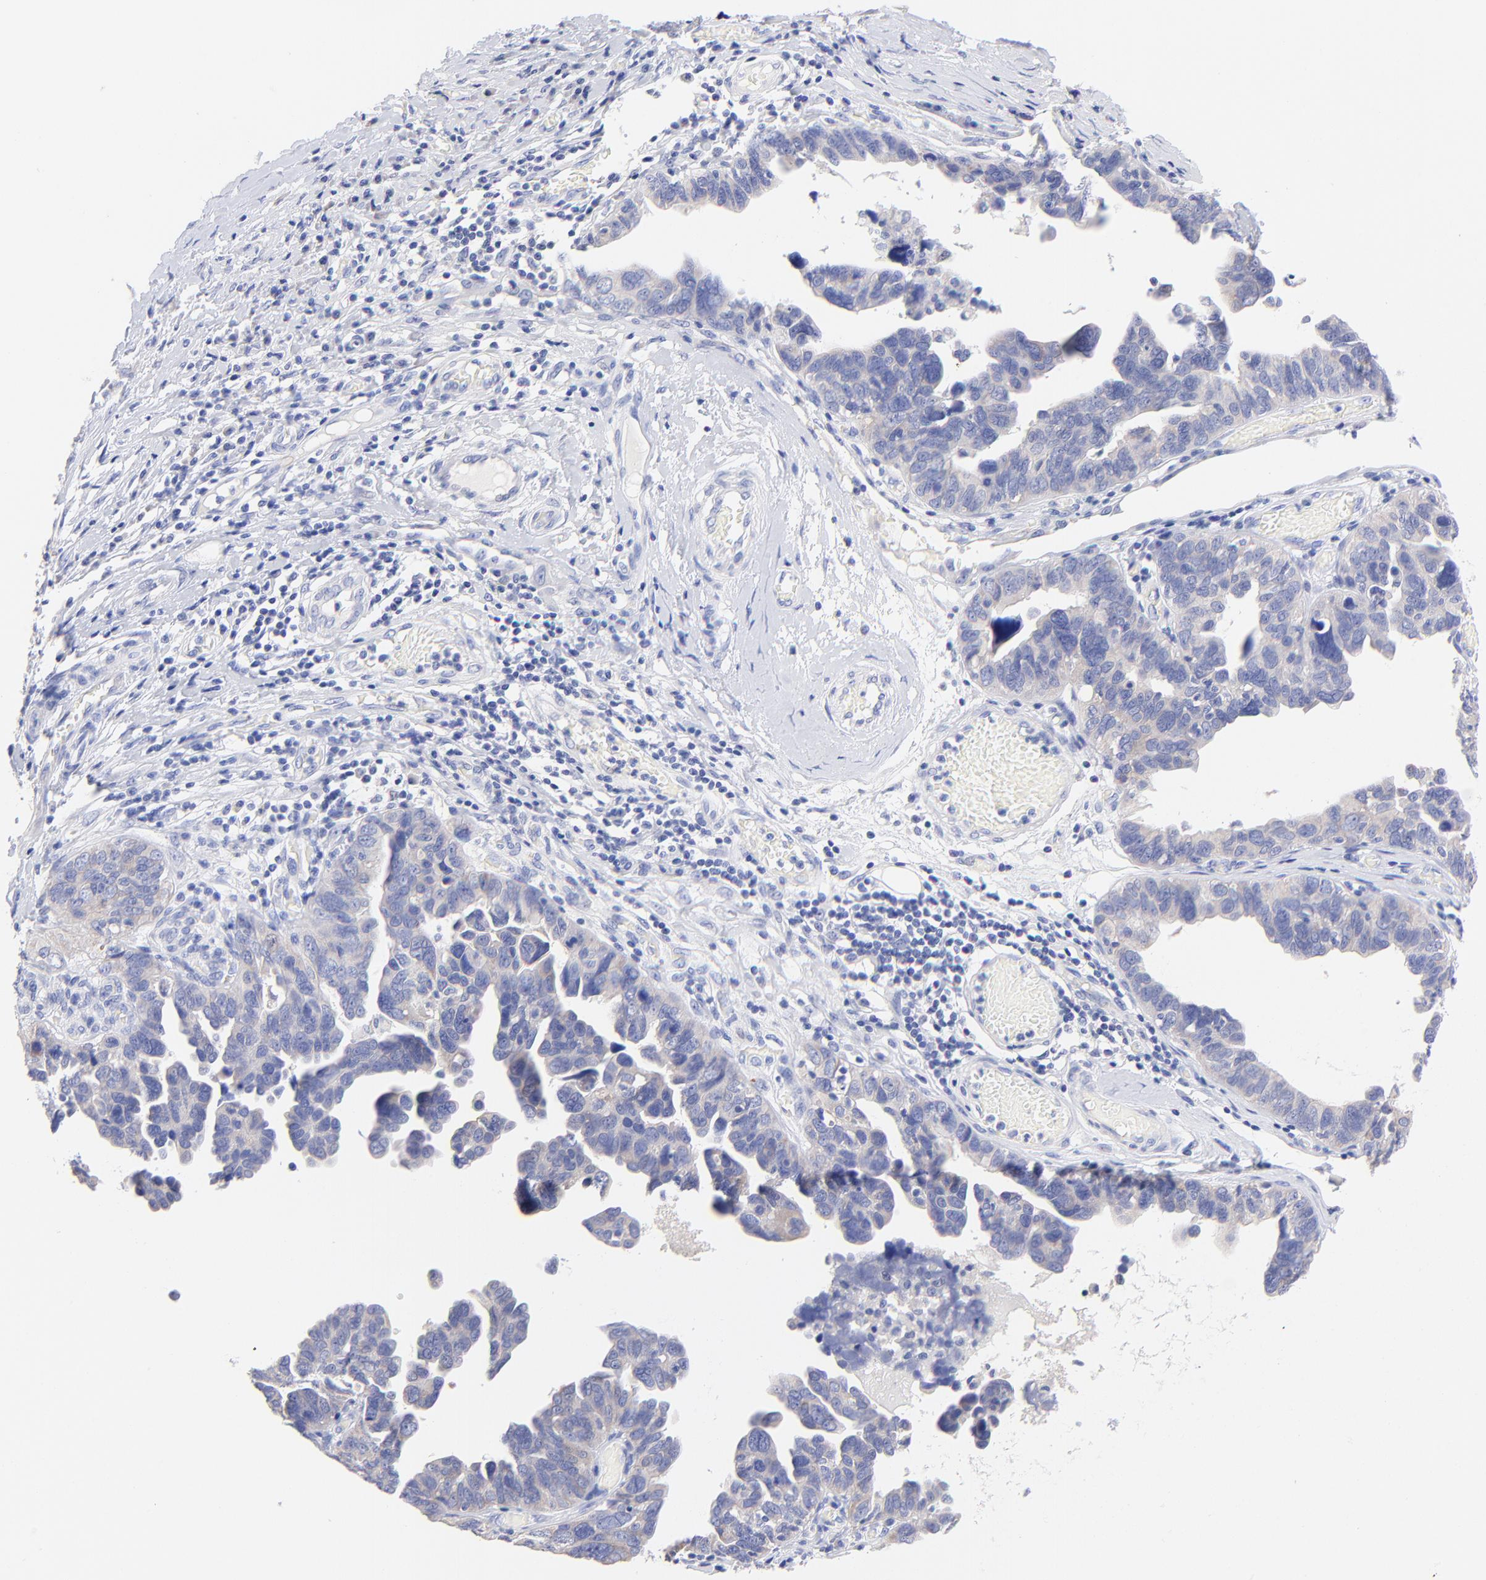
{"staining": {"intensity": "negative", "quantity": "none", "location": "none"}, "tissue": "ovarian cancer", "cell_type": "Tumor cells", "image_type": "cancer", "snomed": [{"axis": "morphology", "description": "Cystadenocarcinoma, serous, NOS"}, {"axis": "topography", "description": "Ovary"}], "caption": "Protein analysis of ovarian cancer (serous cystadenocarcinoma) shows no significant positivity in tumor cells. (IHC, brightfield microscopy, high magnification).", "gene": "EBP", "patient": {"sex": "female", "age": 64}}